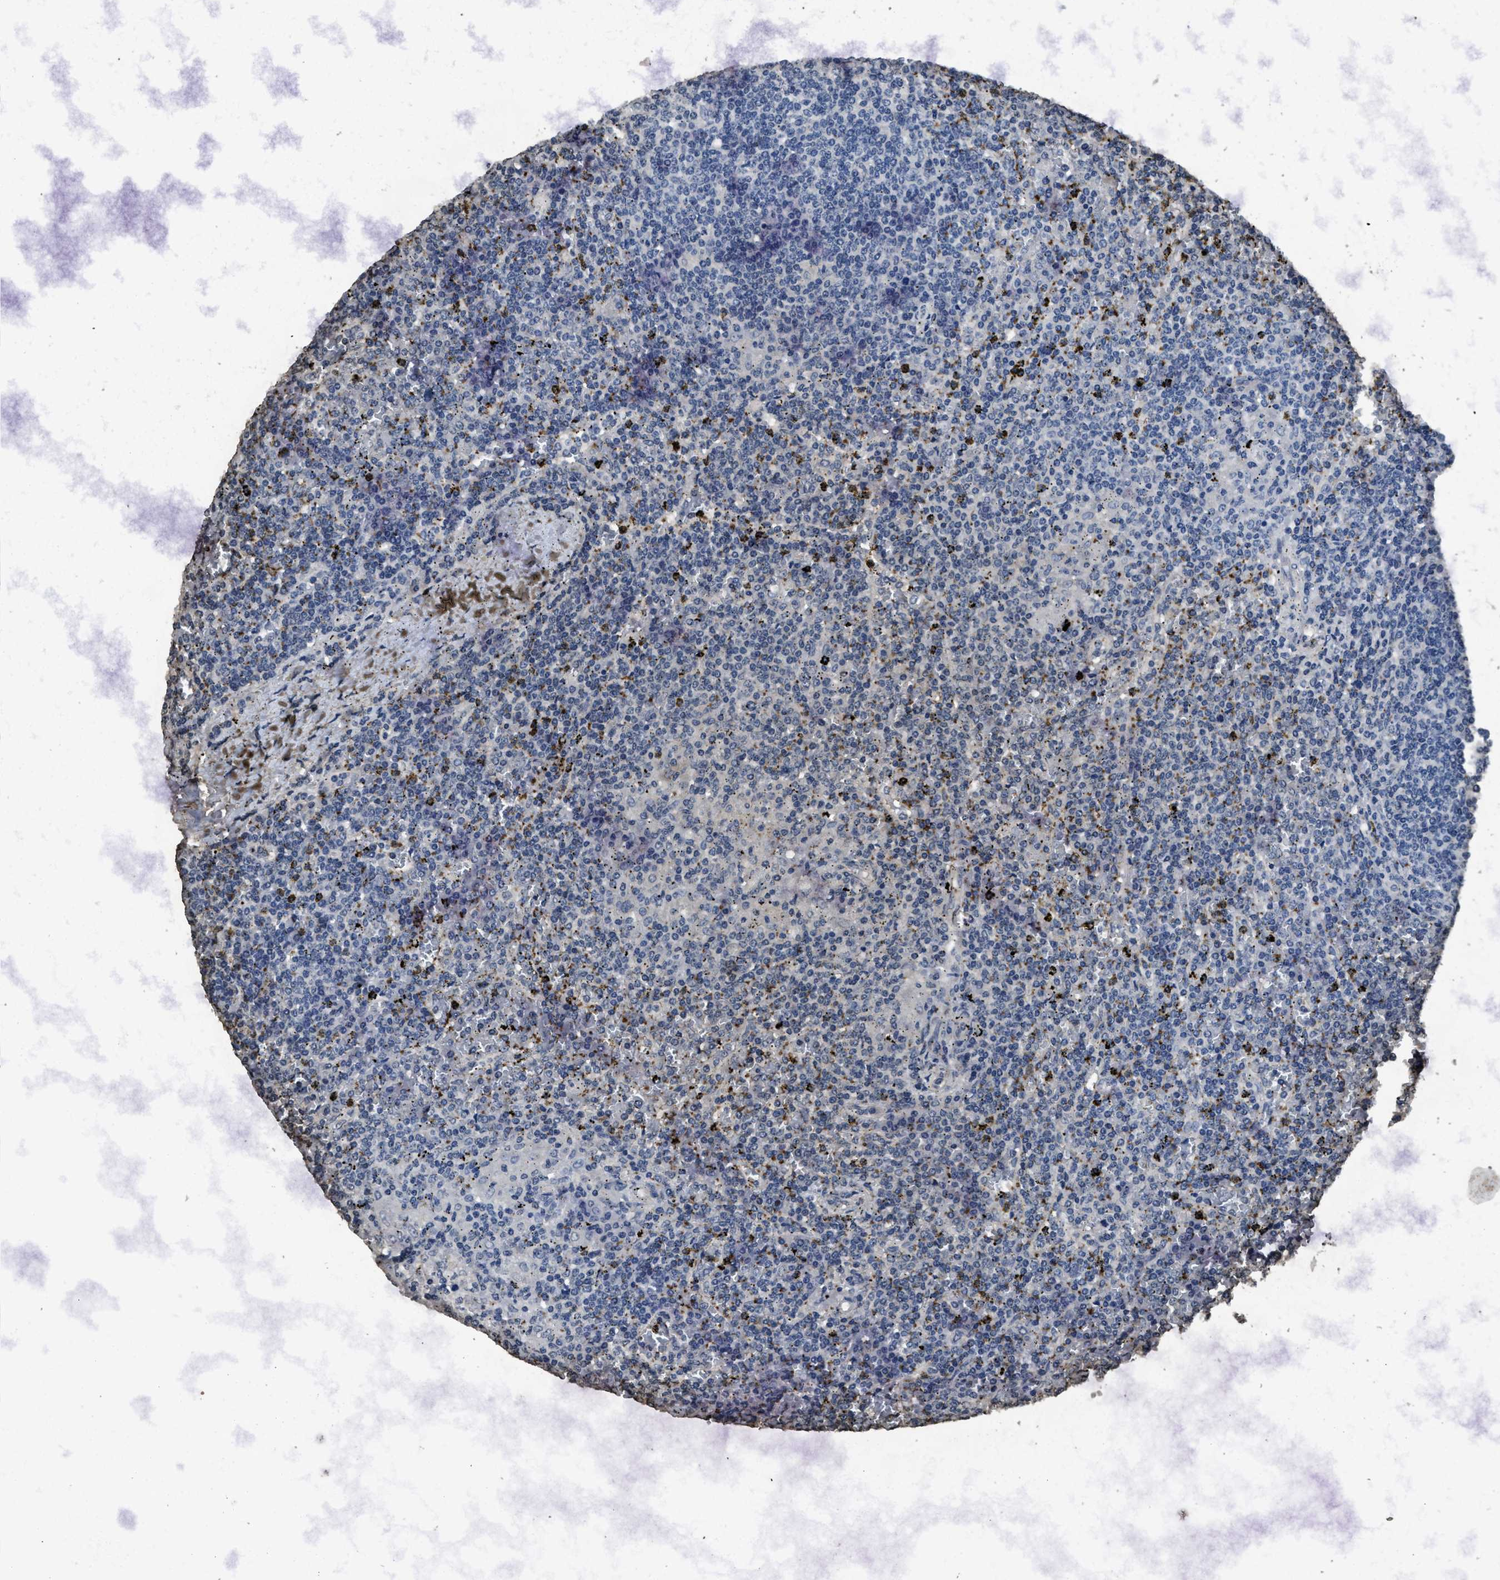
{"staining": {"intensity": "negative", "quantity": "none", "location": "none"}, "tissue": "lymphoma", "cell_type": "Tumor cells", "image_type": "cancer", "snomed": [{"axis": "morphology", "description": "Malignant lymphoma, non-Hodgkin's type, Low grade"}, {"axis": "topography", "description": "Spleen"}], "caption": "The image reveals no staining of tumor cells in lymphoma.", "gene": "ITGA2B", "patient": {"sex": "female", "age": 19}}